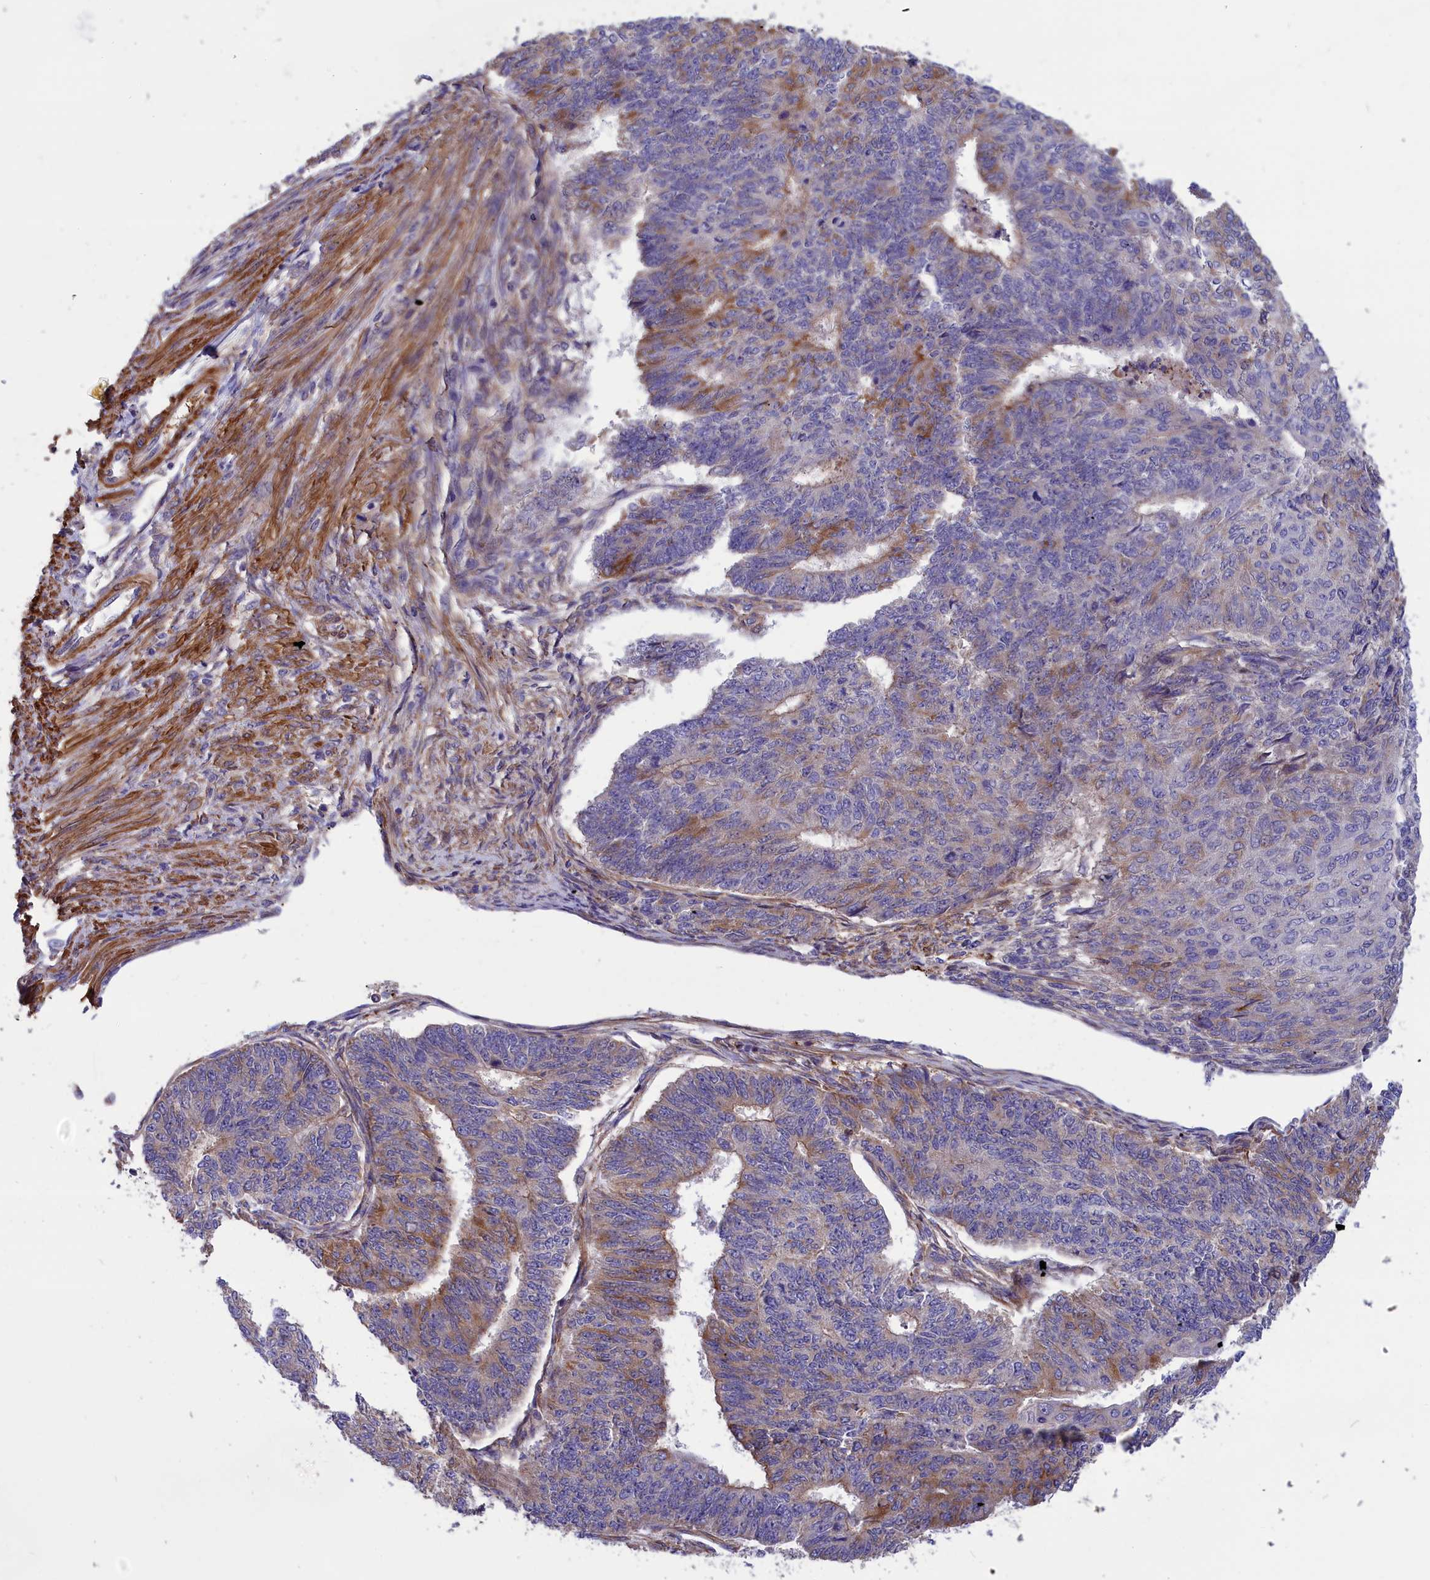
{"staining": {"intensity": "moderate", "quantity": "<25%", "location": "cytoplasmic/membranous"}, "tissue": "endometrial cancer", "cell_type": "Tumor cells", "image_type": "cancer", "snomed": [{"axis": "morphology", "description": "Adenocarcinoma, NOS"}, {"axis": "topography", "description": "Endometrium"}], "caption": "Endometrial cancer tissue displays moderate cytoplasmic/membranous positivity in about <25% of tumor cells, visualized by immunohistochemistry.", "gene": "AMDHD2", "patient": {"sex": "female", "age": 32}}